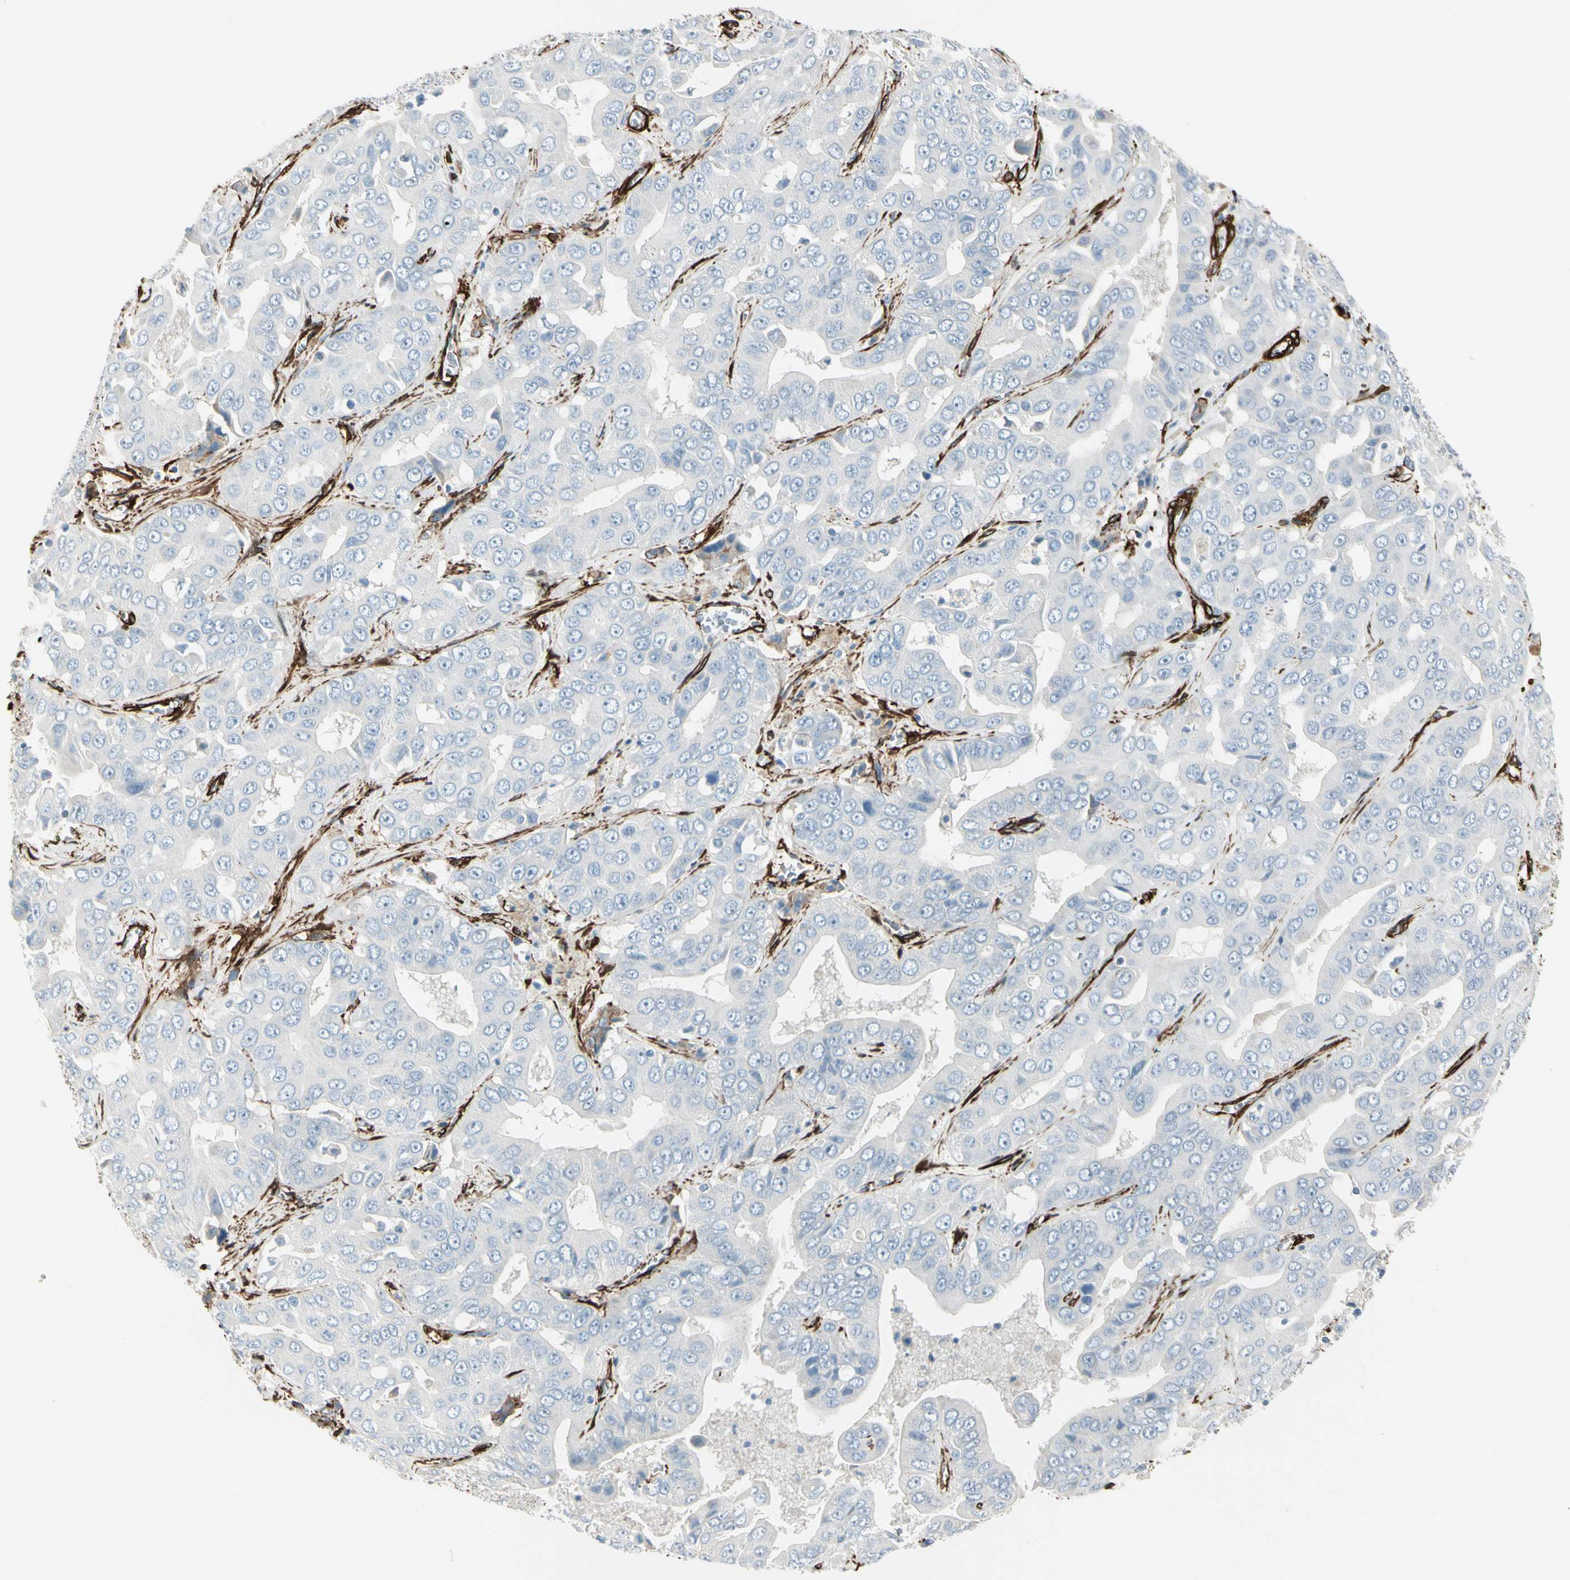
{"staining": {"intensity": "negative", "quantity": "none", "location": "none"}, "tissue": "liver cancer", "cell_type": "Tumor cells", "image_type": "cancer", "snomed": [{"axis": "morphology", "description": "Cholangiocarcinoma"}, {"axis": "topography", "description": "Liver"}], "caption": "The histopathology image shows no staining of tumor cells in liver cancer. Nuclei are stained in blue.", "gene": "CALD1", "patient": {"sex": "female", "age": 52}}